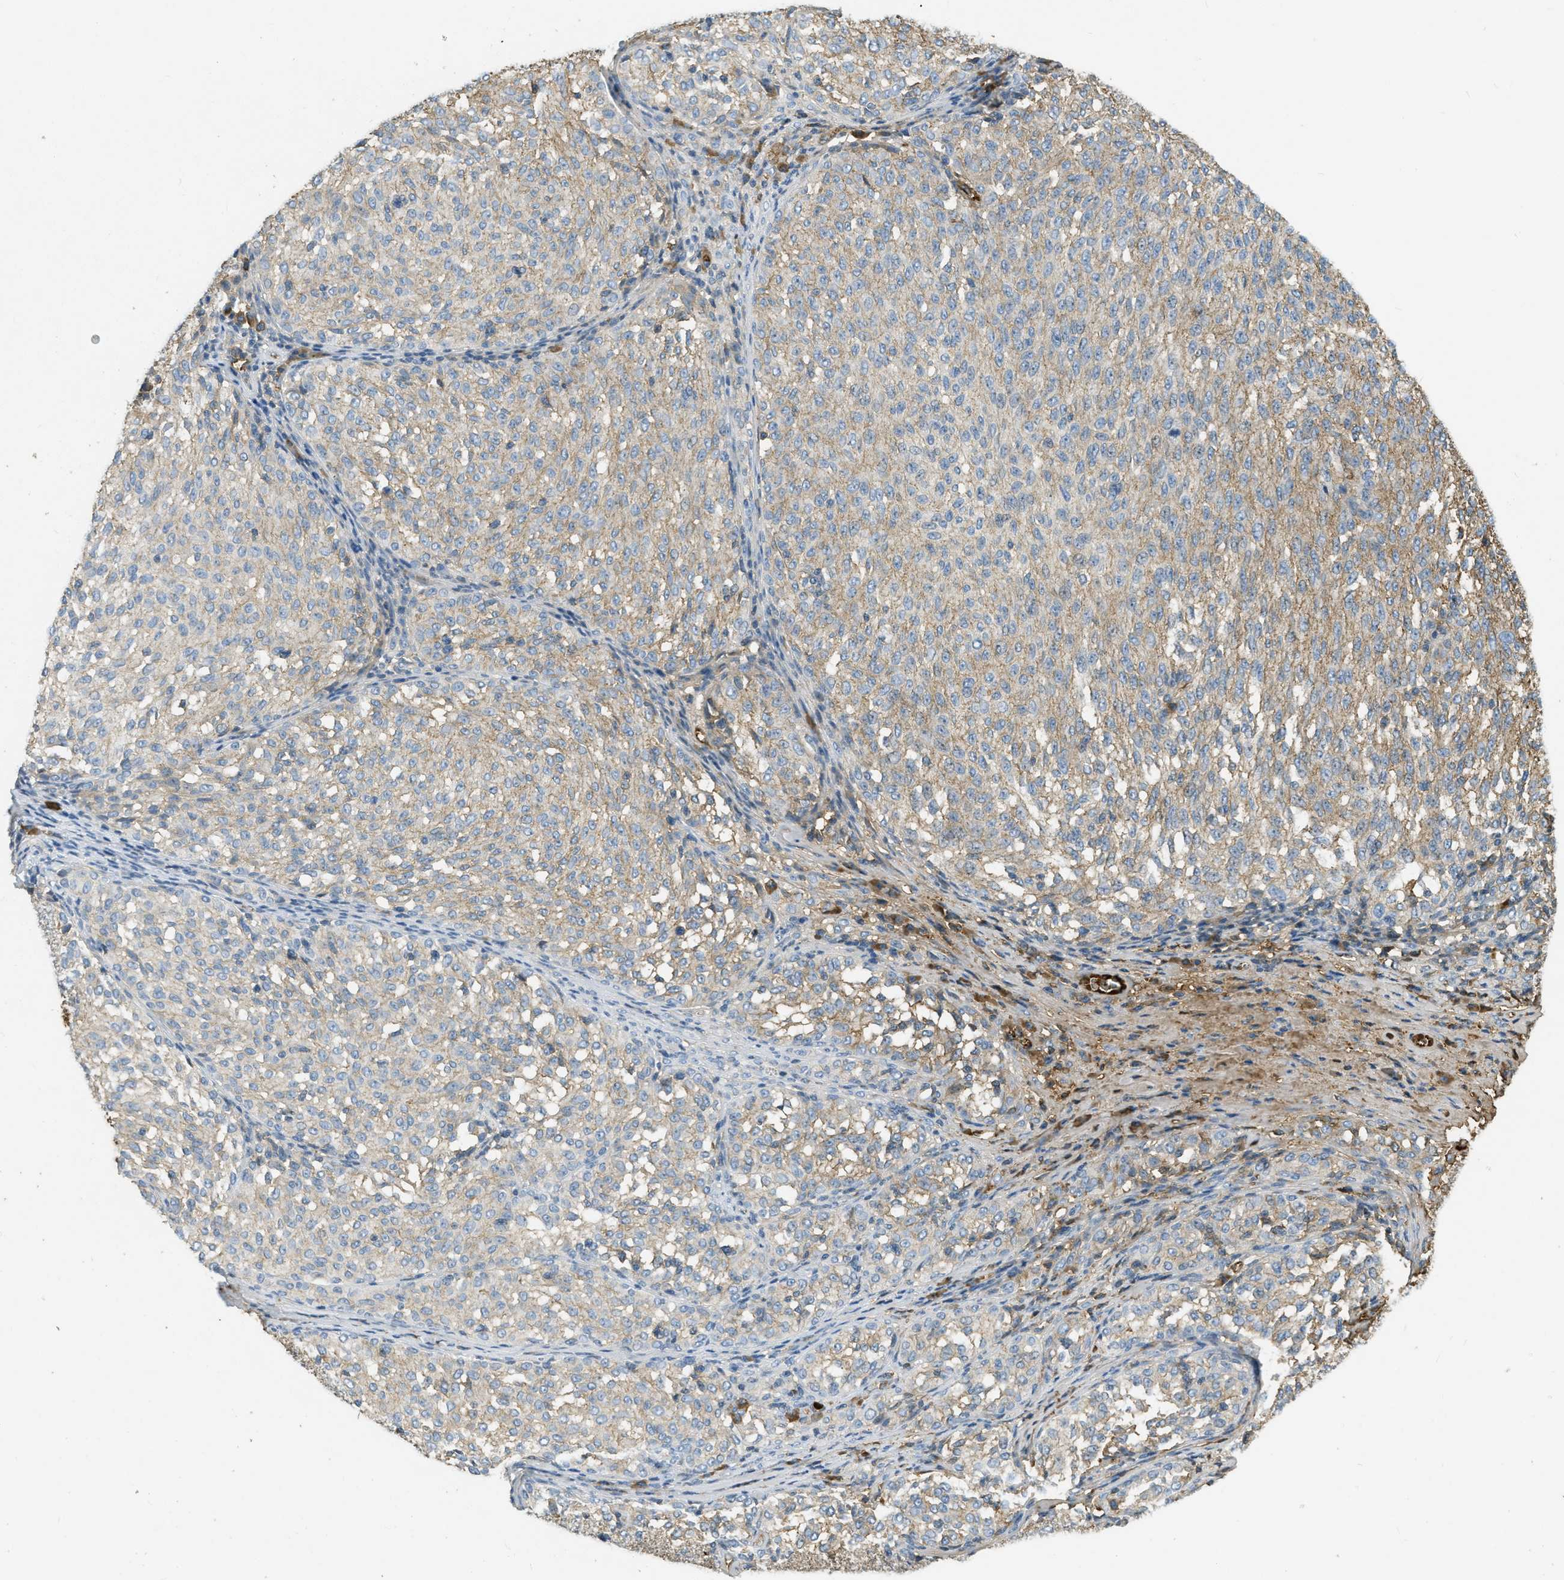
{"staining": {"intensity": "weak", "quantity": "25%-75%", "location": "cytoplasmic/membranous"}, "tissue": "melanoma", "cell_type": "Tumor cells", "image_type": "cancer", "snomed": [{"axis": "morphology", "description": "Malignant melanoma, NOS"}, {"axis": "topography", "description": "Skin"}], "caption": "A brown stain highlights weak cytoplasmic/membranous positivity of a protein in malignant melanoma tumor cells.", "gene": "PRTN3", "patient": {"sex": "female", "age": 72}}